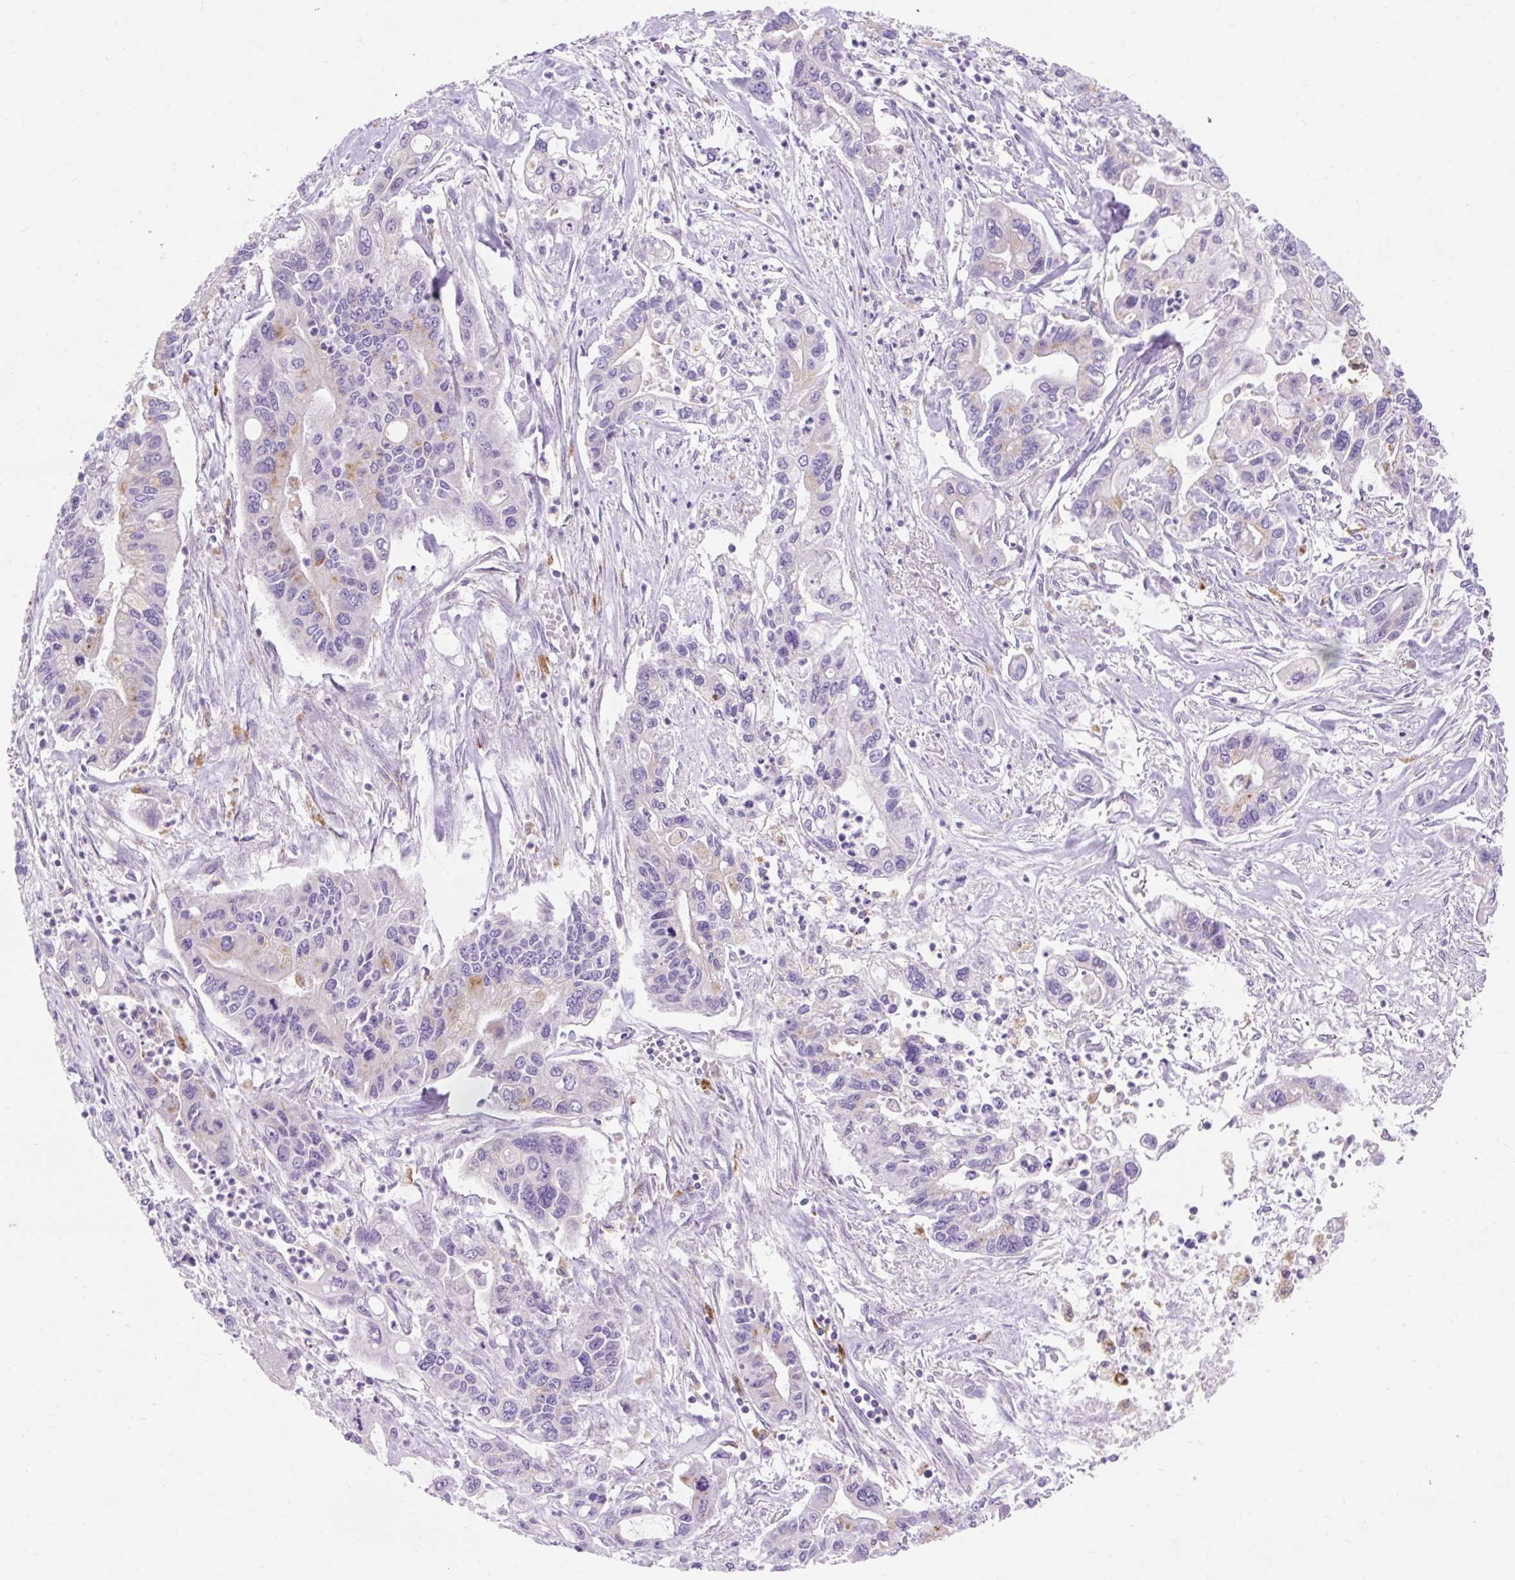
{"staining": {"intensity": "weak", "quantity": "<25%", "location": "cytoplasmic/membranous"}, "tissue": "pancreatic cancer", "cell_type": "Tumor cells", "image_type": "cancer", "snomed": [{"axis": "morphology", "description": "Adenocarcinoma, NOS"}, {"axis": "topography", "description": "Pancreas"}], "caption": "Immunohistochemical staining of human pancreatic adenocarcinoma exhibits no significant positivity in tumor cells. Brightfield microscopy of immunohistochemistry stained with DAB (brown) and hematoxylin (blue), captured at high magnification.", "gene": "HEXB", "patient": {"sex": "male", "age": 62}}